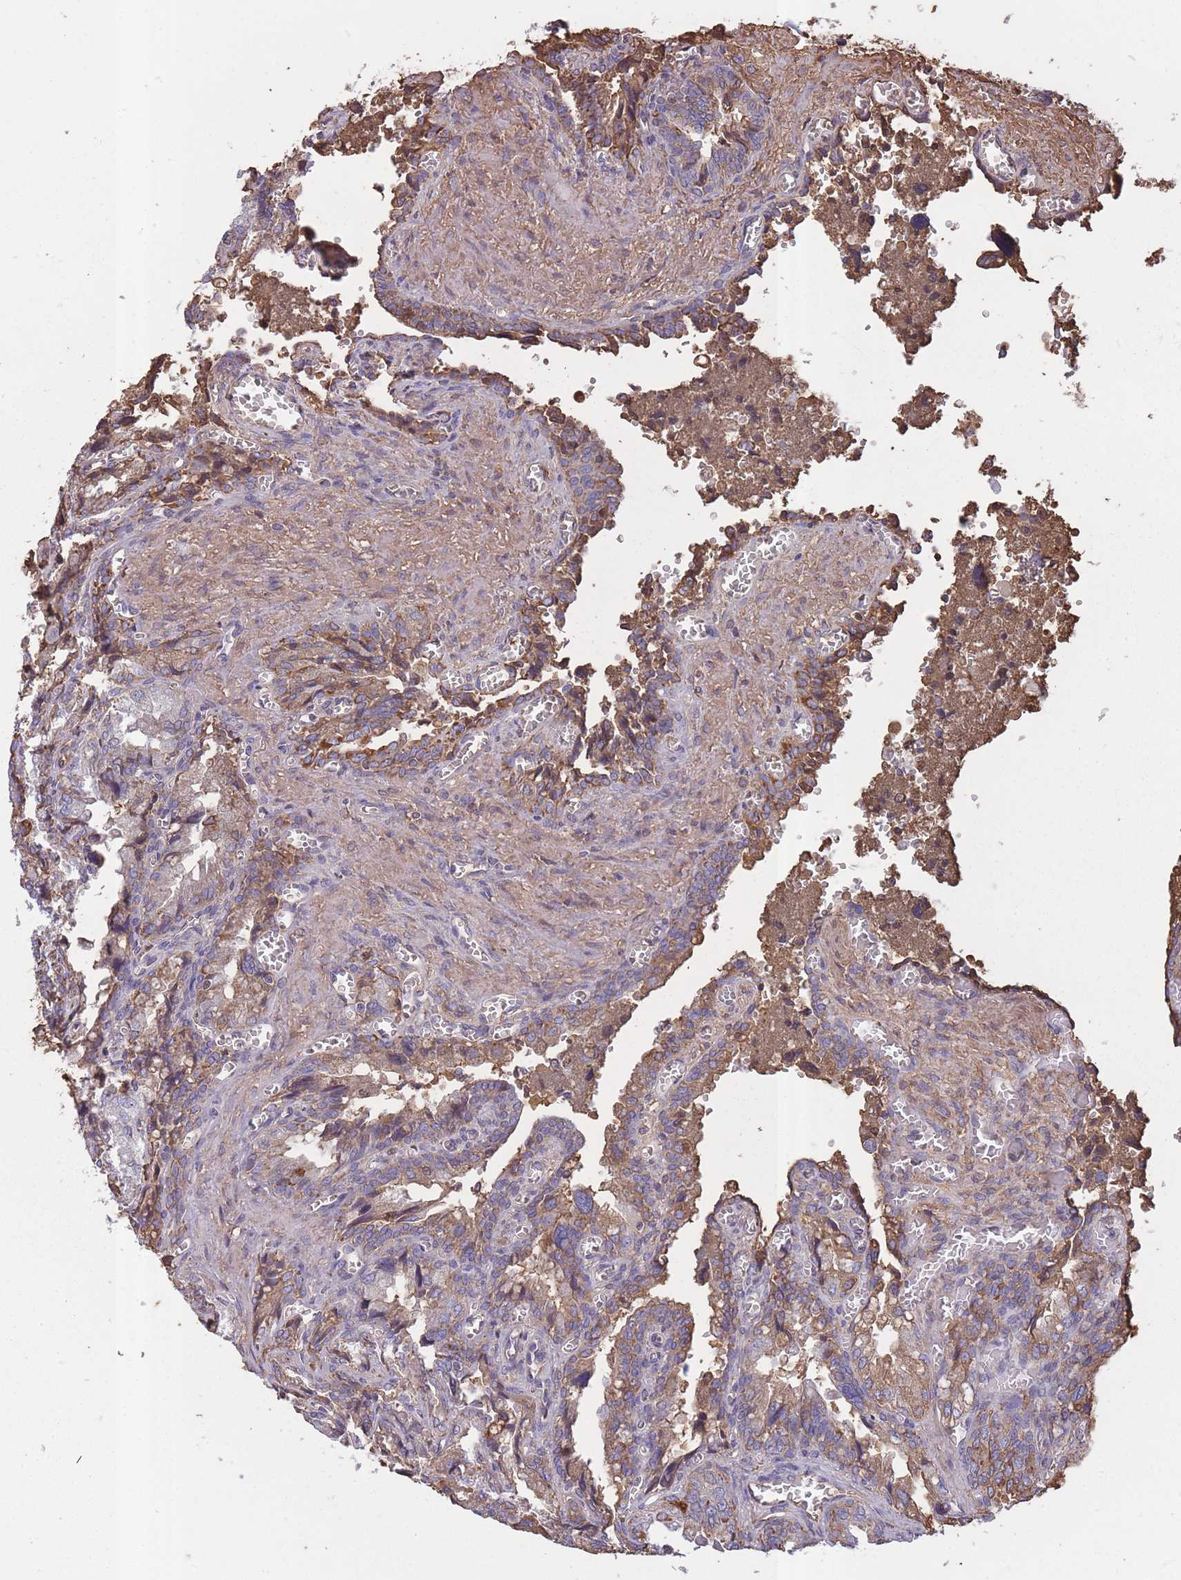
{"staining": {"intensity": "moderate", "quantity": "25%-75%", "location": "cytoplasmic/membranous"}, "tissue": "seminal vesicle", "cell_type": "Glandular cells", "image_type": "normal", "snomed": [{"axis": "morphology", "description": "Normal tissue, NOS"}, {"axis": "topography", "description": "Seminal veicle"}], "caption": "Moderate cytoplasmic/membranous positivity for a protein is seen in about 25%-75% of glandular cells of benign seminal vesicle using immunohistochemistry (IHC).", "gene": "KAT2A", "patient": {"sex": "male", "age": 67}}